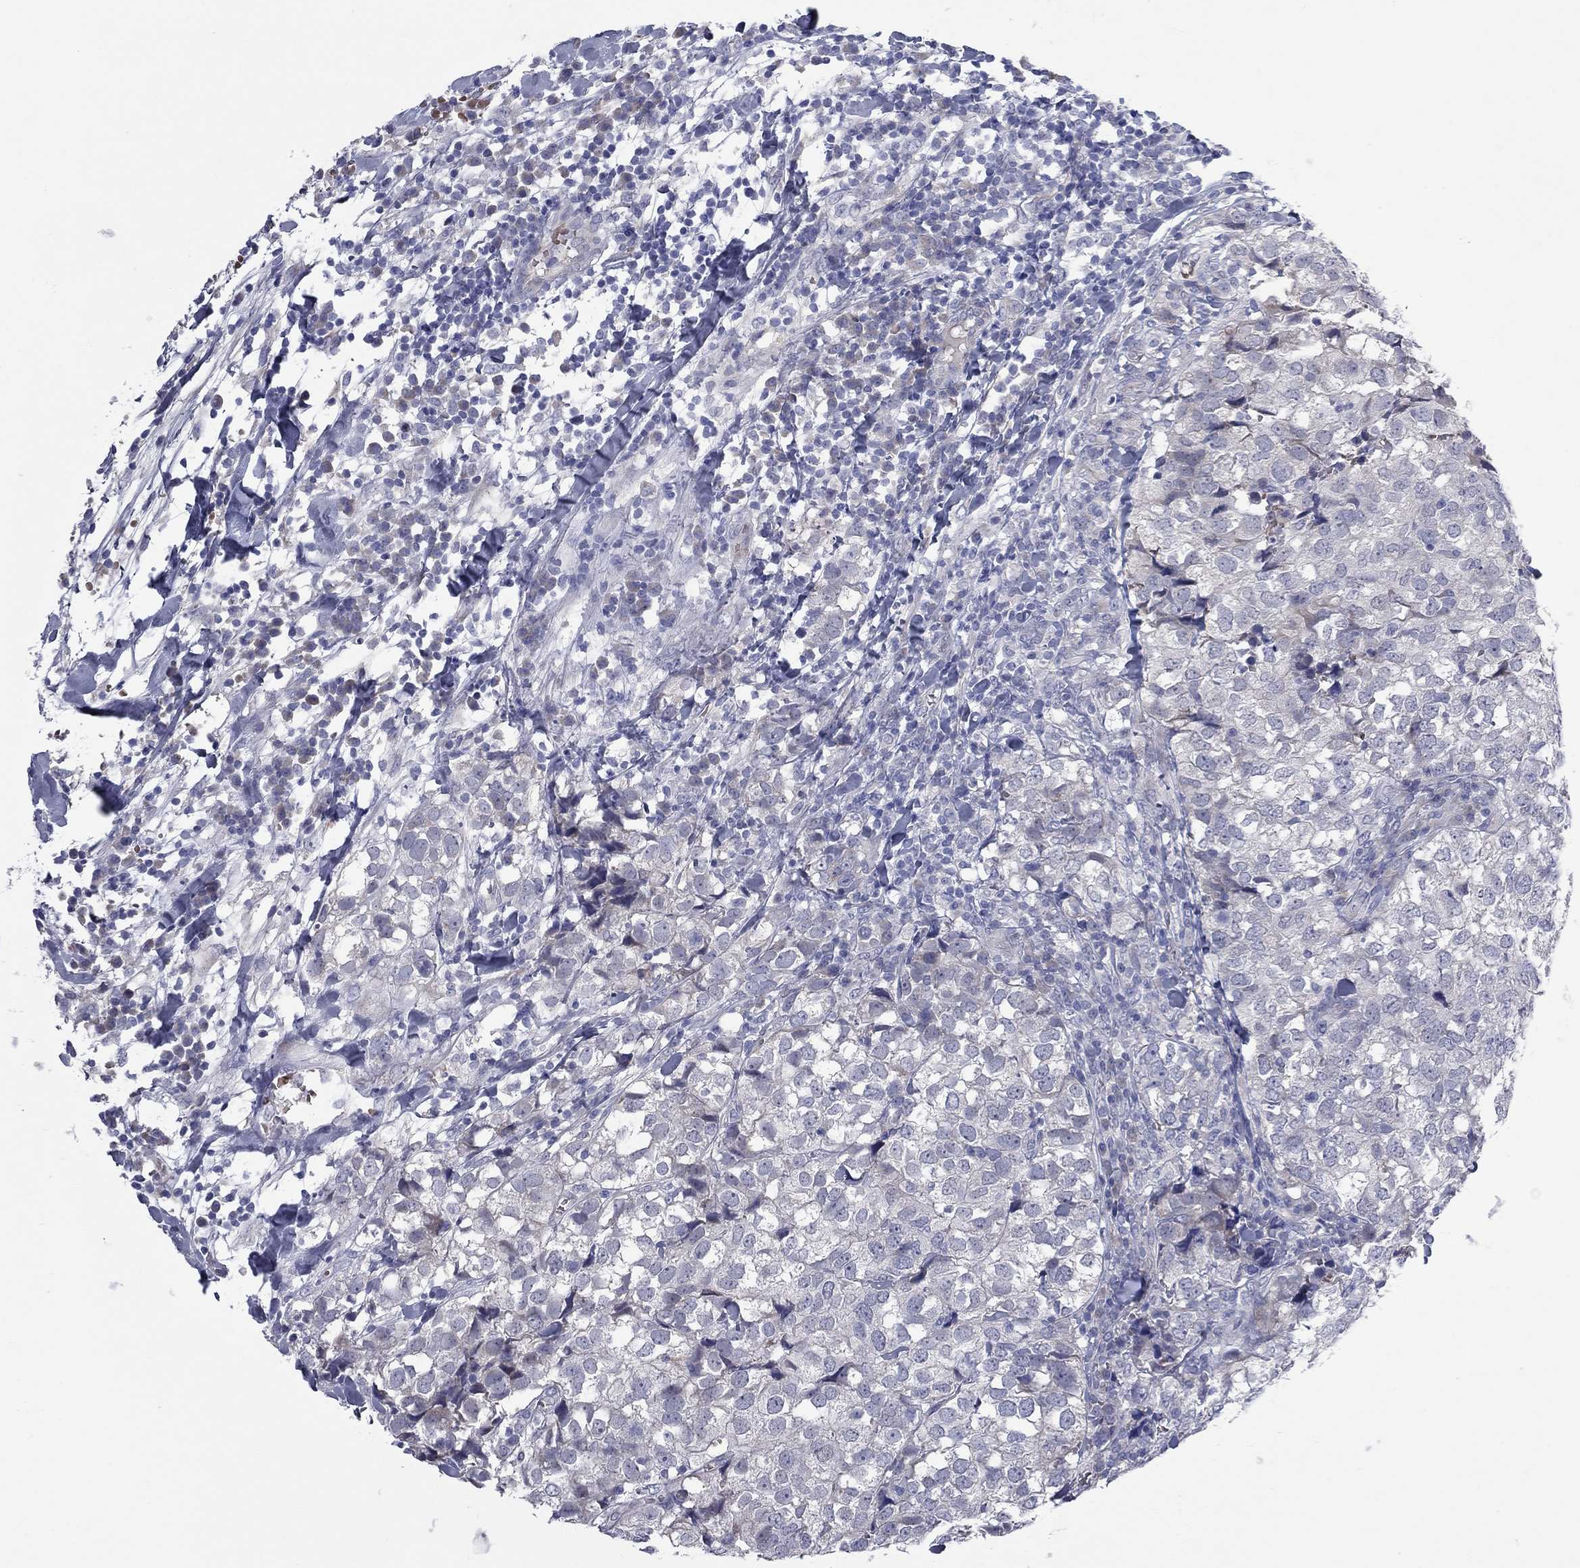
{"staining": {"intensity": "negative", "quantity": "none", "location": "none"}, "tissue": "breast cancer", "cell_type": "Tumor cells", "image_type": "cancer", "snomed": [{"axis": "morphology", "description": "Duct carcinoma"}, {"axis": "topography", "description": "Breast"}], "caption": "IHC micrograph of neoplastic tissue: human breast cancer (intraductal carcinoma) stained with DAB (3,3'-diaminobenzidine) exhibits no significant protein staining in tumor cells.", "gene": "UNC119B", "patient": {"sex": "female", "age": 30}}